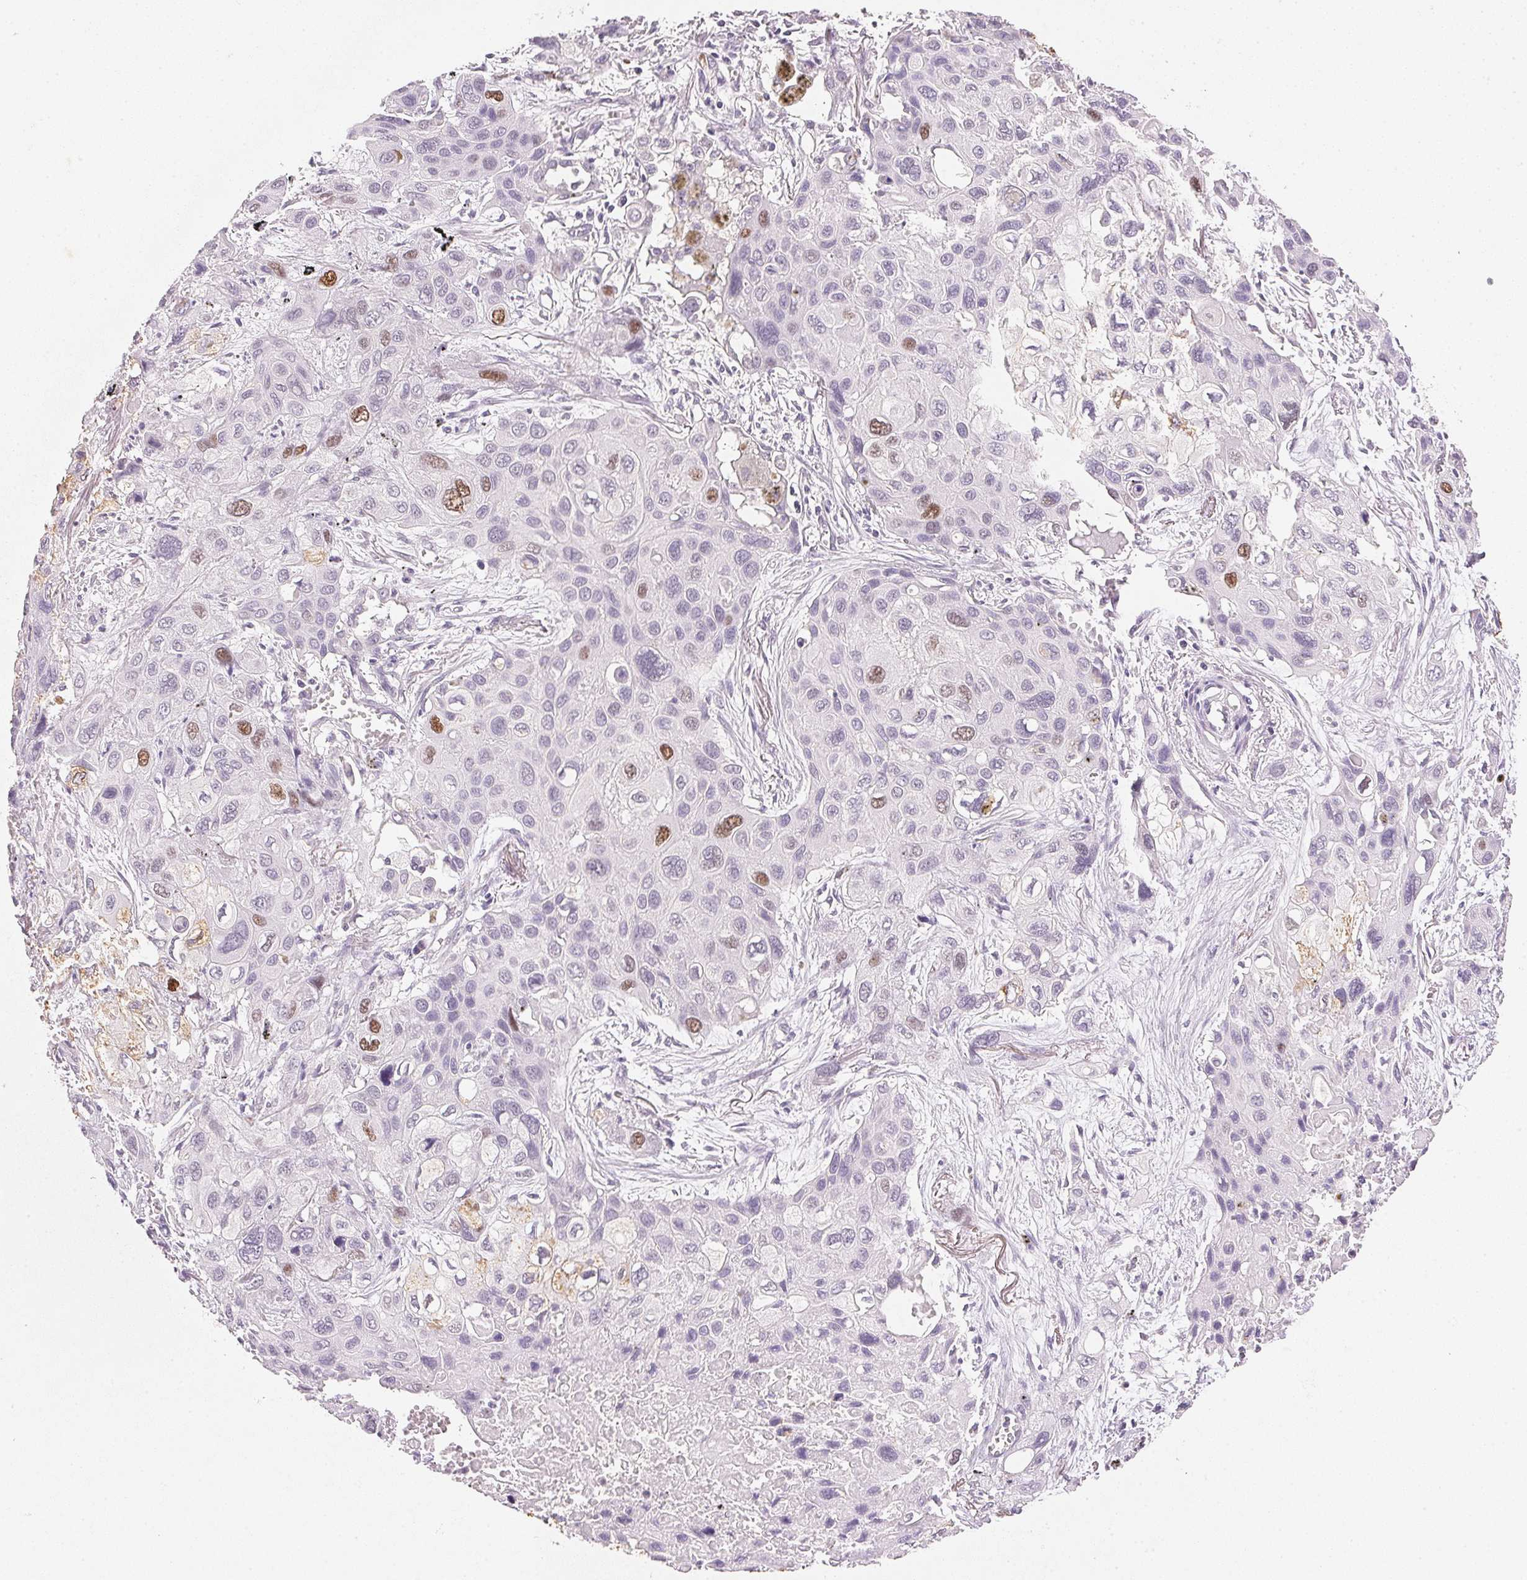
{"staining": {"intensity": "moderate", "quantity": "<25%", "location": "nuclear"}, "tissue": "lung cancer", "cell_type": "Tumor cells", "image_type": "cancer", "snomed": [{"axis": "morphology", "description": "Squamous cell carcinoma, NOS"}, {"axis": "morphology", "description": "Squamous cell carcinoma, metastatic, NOS"}, {"axis": "topography", "description": "Lung"}], "caption": "Immunohistochemistry (IHC) staining of lung cancer (squamous cell carcinoma), which demonstrates low levels of moderate nuclear staining in approximately <25% of tumor cells indicating moderate nuclear protein positivity. The staining was performed using DAB (3,3'-diaminobenzidine) (brown) for protein detection and nuclei were counterstained in hematoxylin (blue).", "gene": "SMTN", "patient": {"sex": "male", "age": 59}}